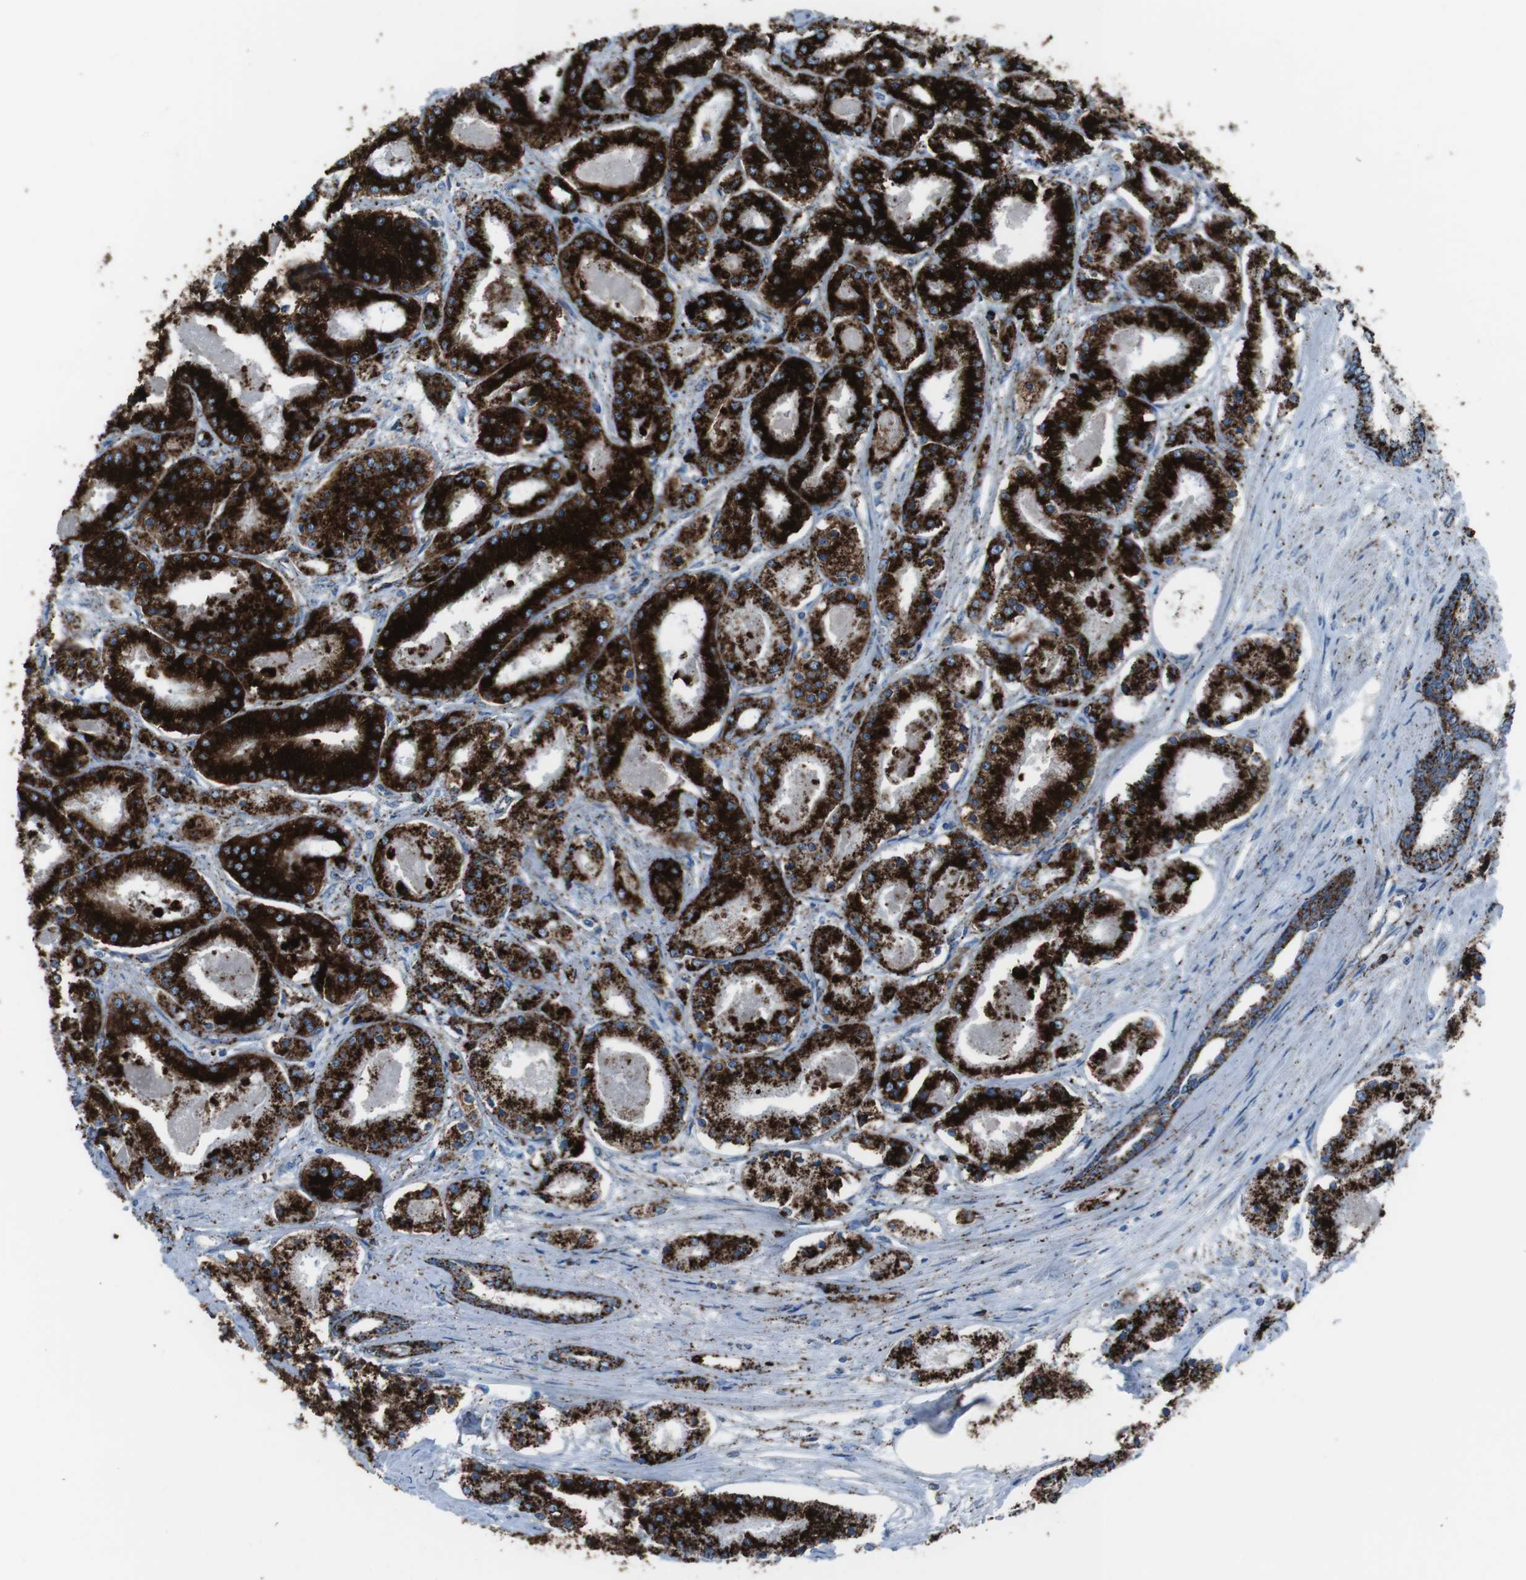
{"staining": {"intensity": "strong", "quantity": ">75%", "location": "cytoplasmic/membranous"}, "tissue": "prostate cancer", "cell_type": "Tumor cells", "image_type": "cancer", "snomed": [{"axis": "morphology", "description": "Adenocarcinoma, High grade"}, {"axis": "topography", "description": "Prostate"}], "caption": "DAB (3,3'-diaminobenzidine) immunohistochemical staining of prostate cancer (high-grade adenocarcinoma) shows strong cytoplasmic/membranous protein positivity in approximately >75% of tumor cells.", "gene": "SCARB2", "patient": {"sex": "male", "age": 66}}